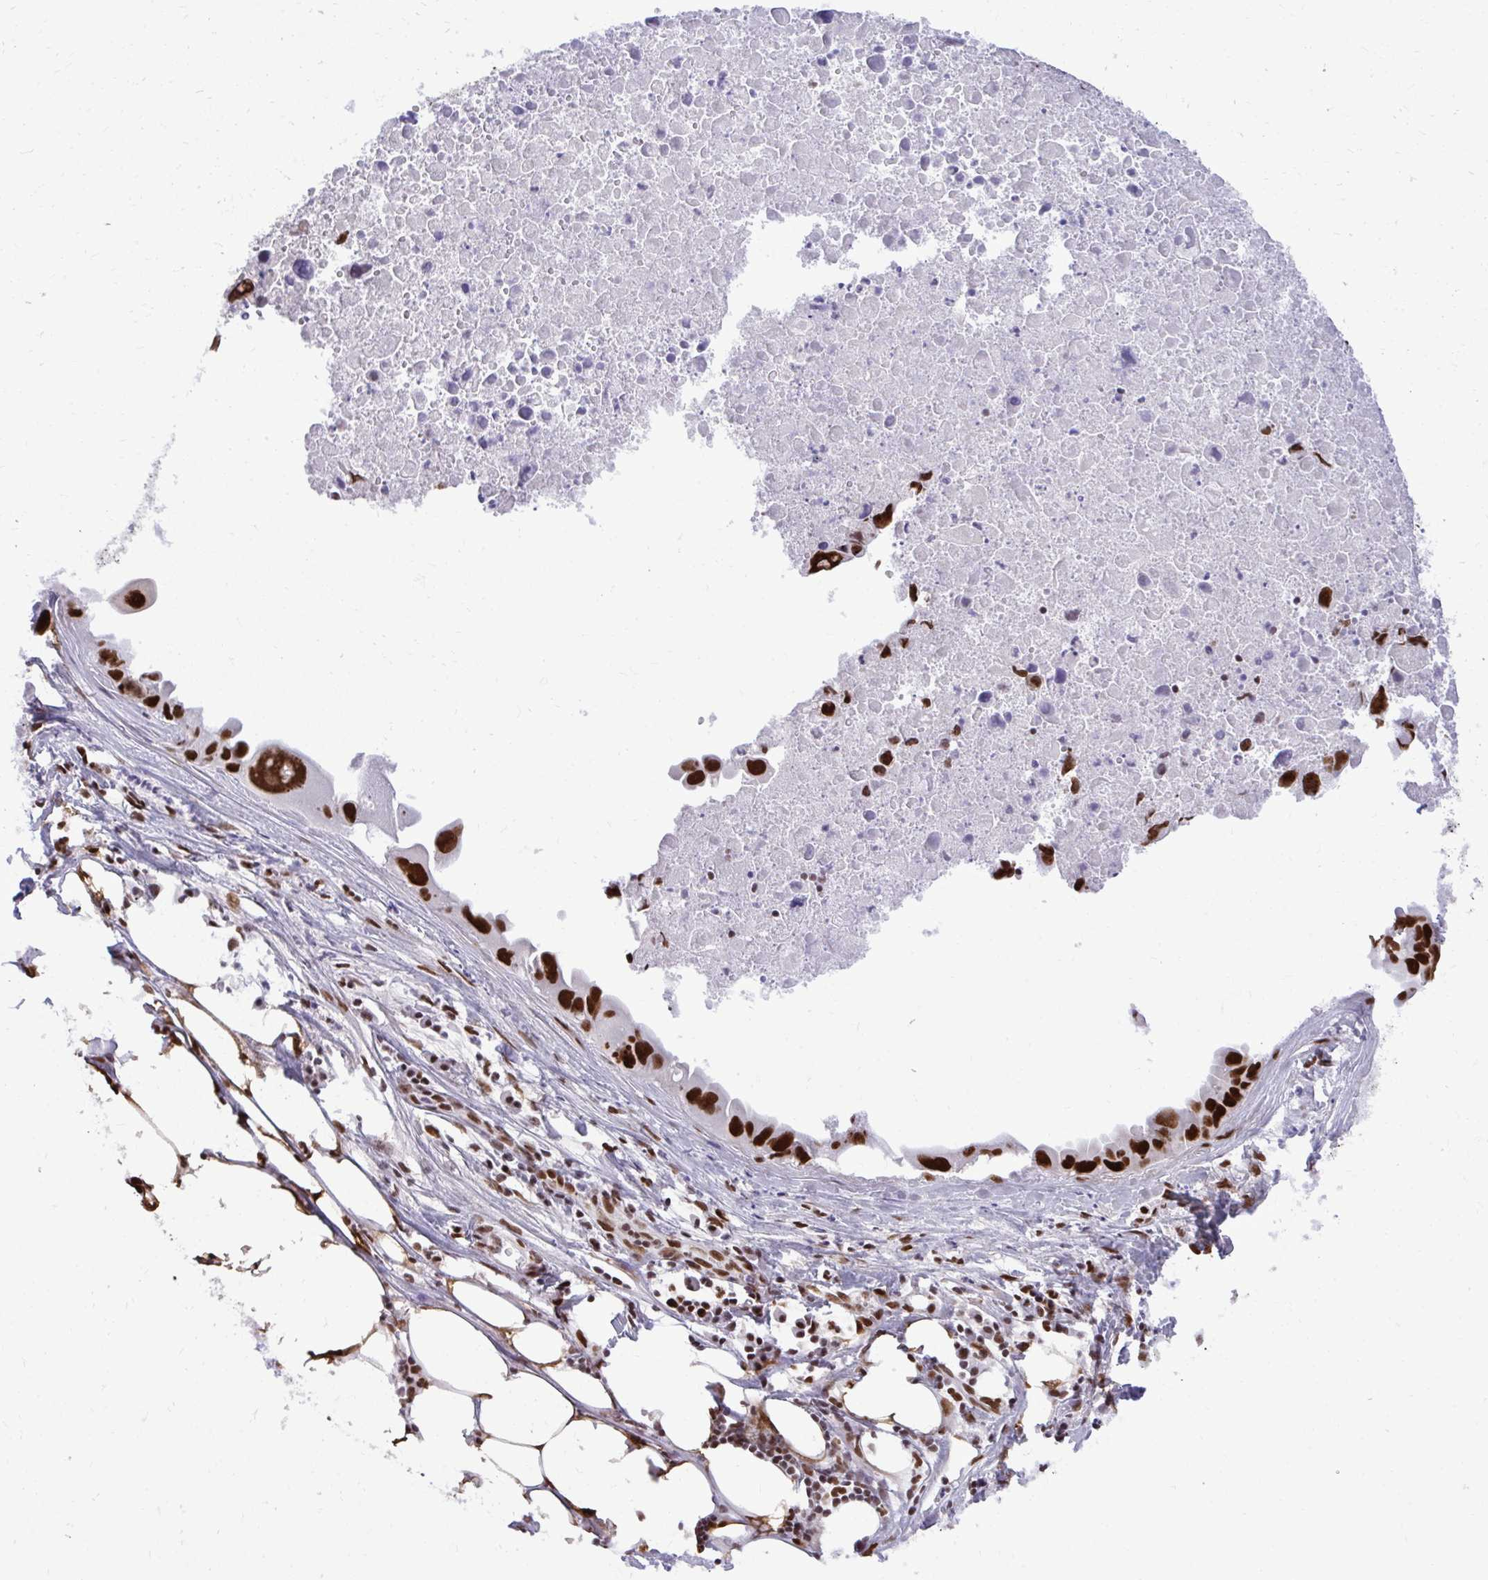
{"staining": {"intensity": "strong", "quantity": ">75%", "location": "nuclear"}, "tissue": "lung cancer", "cell_type": "Tumor cells", "image_type": "cancer", "snomed": [{"axis": "morphology", "description": "Adenocarcinoma, NOS"}, {"axis": "topography", "description": "Lymph node"}, {"axis": "topography", "description": "Lung"}], "caption": "Protein expression analysis of human lung cancer reveals strong nuclear staining in approximately >75% of tumor cells.", "gene": "CDYL", "patient": {"sex": "male", "age": 64}}